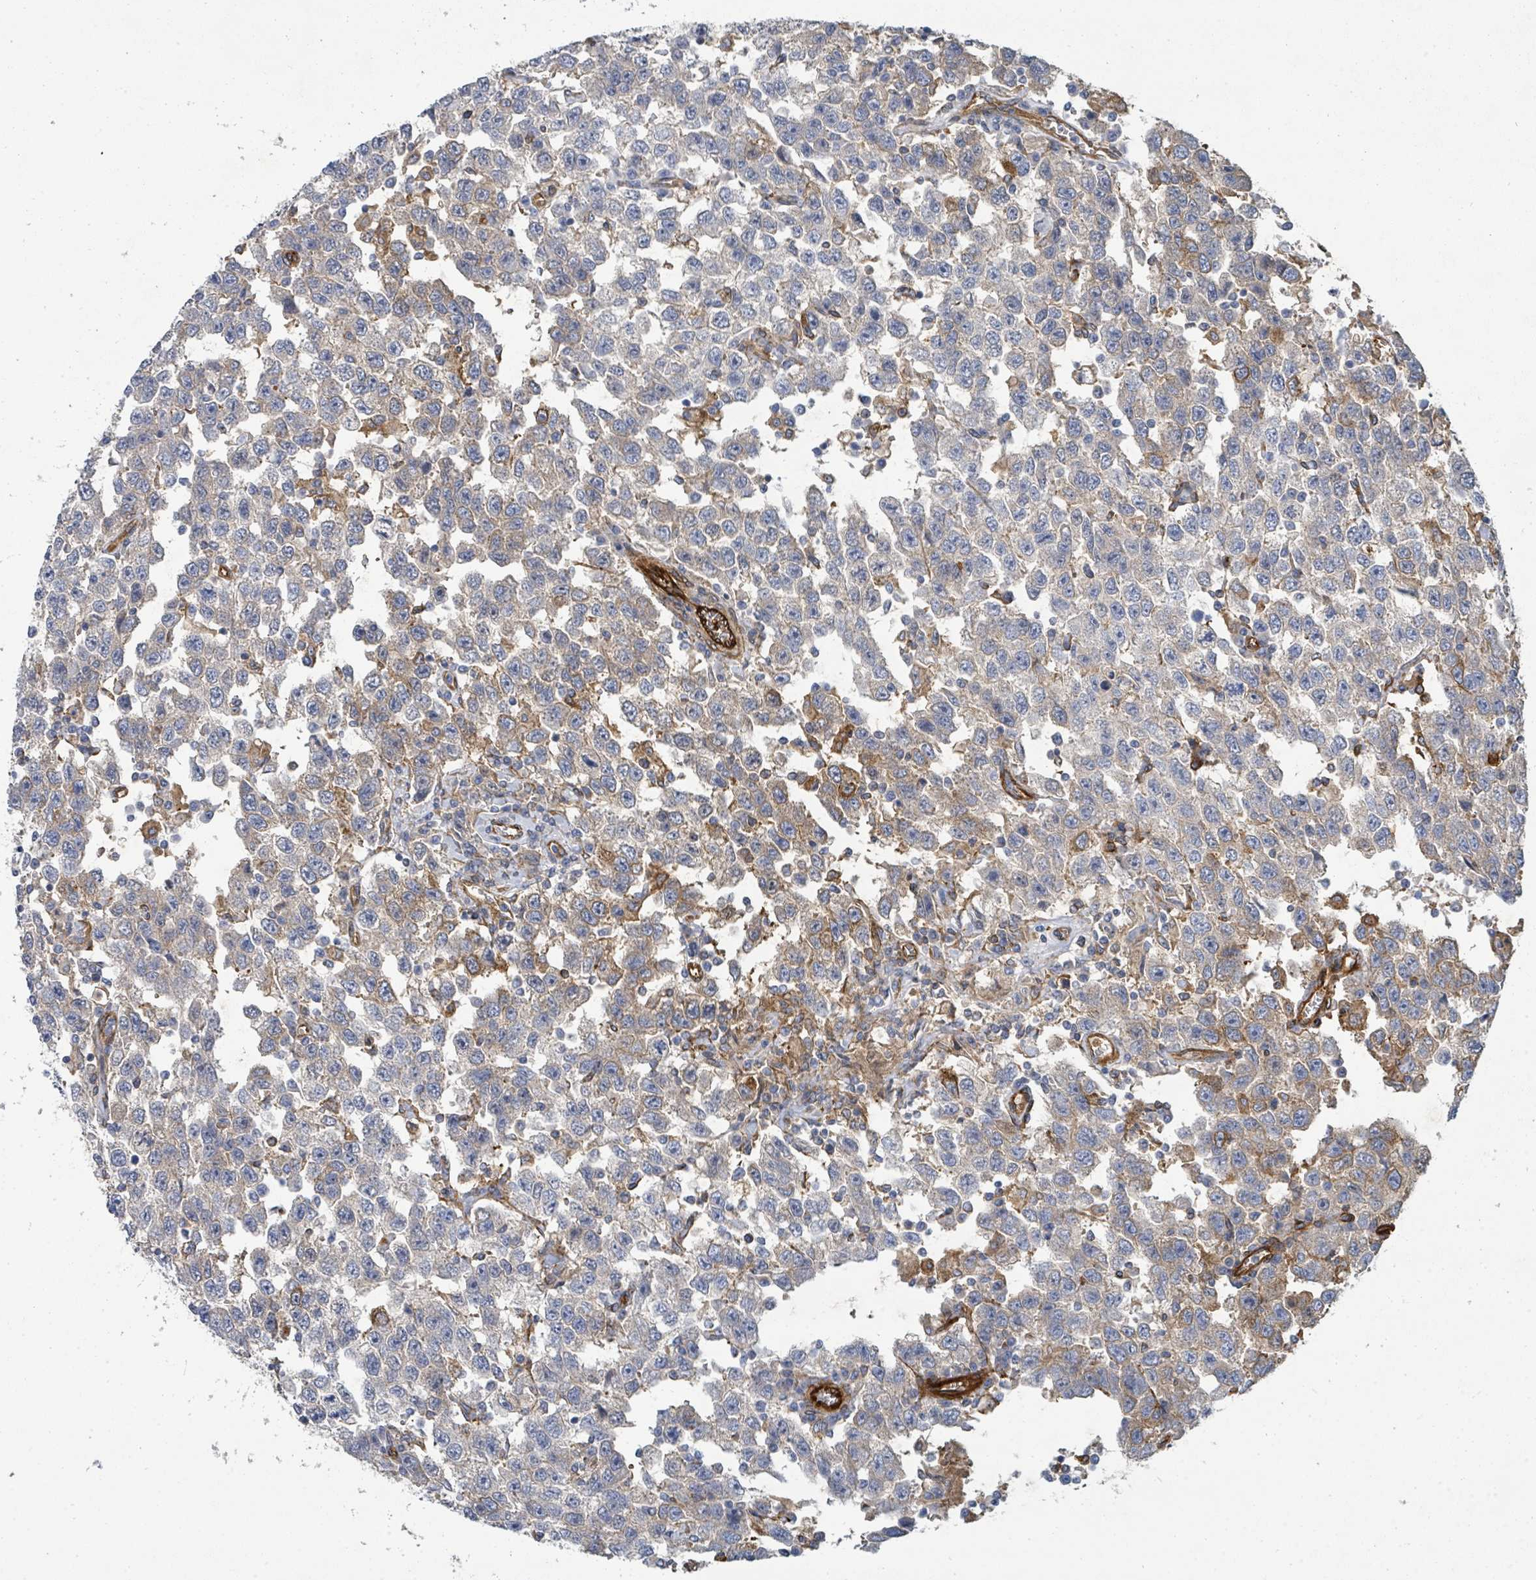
{"staining": {"intensity": "negative", "quantity": "none", "location": "none"}, "tissue": "testis cancer", "cell_type": "Tumor cells", "image_type": "cancer", "snomed": [{"axis": "morphology", "description": "Seminoma, NOS"}, {"axis": "topography", "description": "Testis"}], "caption": "A photomicrograph of human testis cancer (seminoma) is negative for staining in tumor cells.", "gene": "IFIT1", "patient": {"sex": "male", "age": 41}}